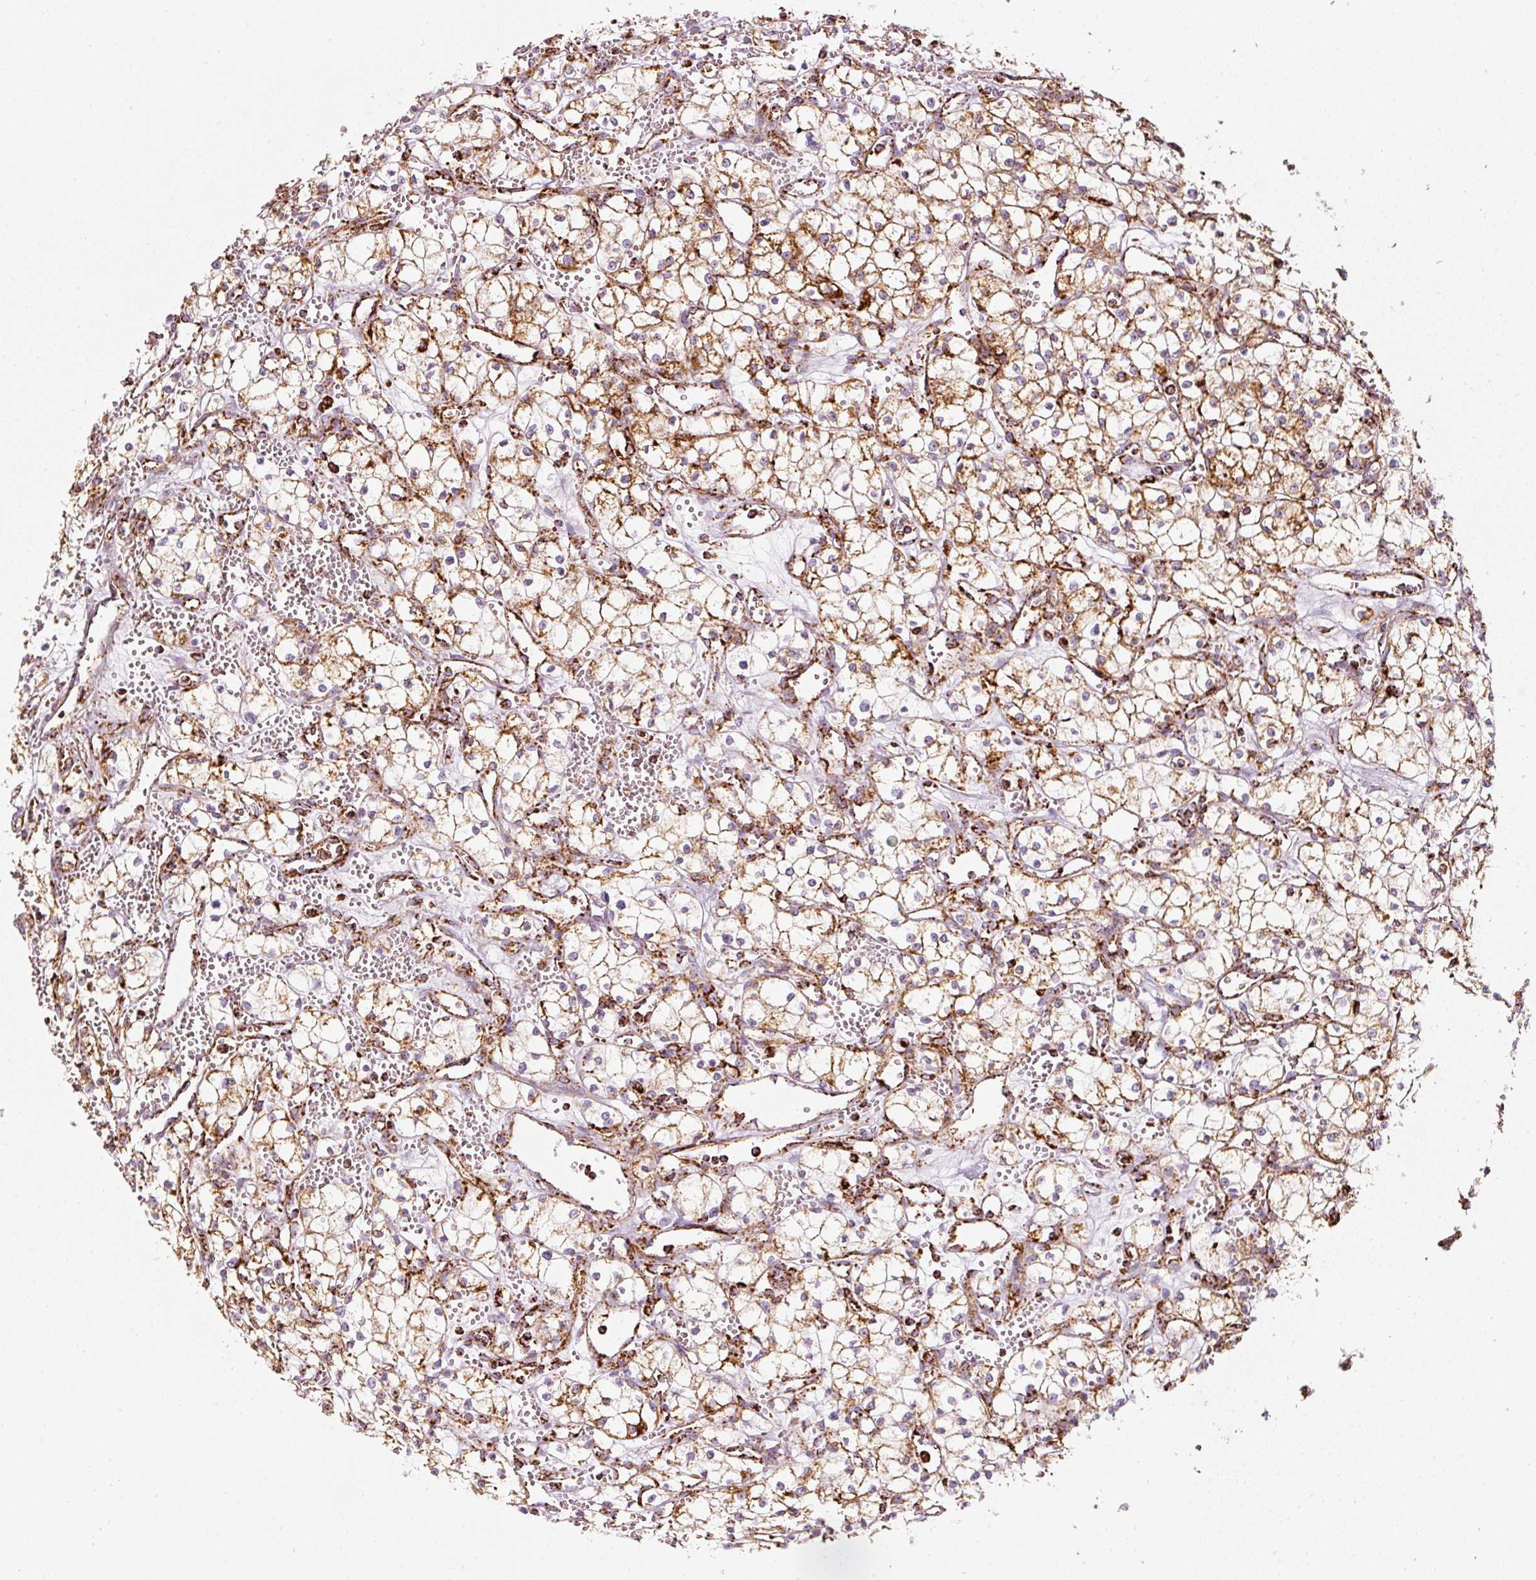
{"staining": {"intensity": "moderate", "quantity": ">75%", "location": "cytoplasmic/membranous"}, "tissue": "renal cancer", "cell_type": "Tumor cells", "image_type": "cancer", "snomed": [{"axis": "morphology", "description": "Adenocarcinoma, NOS"}, {"axis": "topography", "description": "Kidney"}], "caption": "Human adenocarcinoma (renal) stained with a brown dye displays moderate cytoplasmic/membranous positive staining in approximately >75% of tumor cells.", "gene": "MT-CO2", "patient": {"sex": "male", "age": 59}}